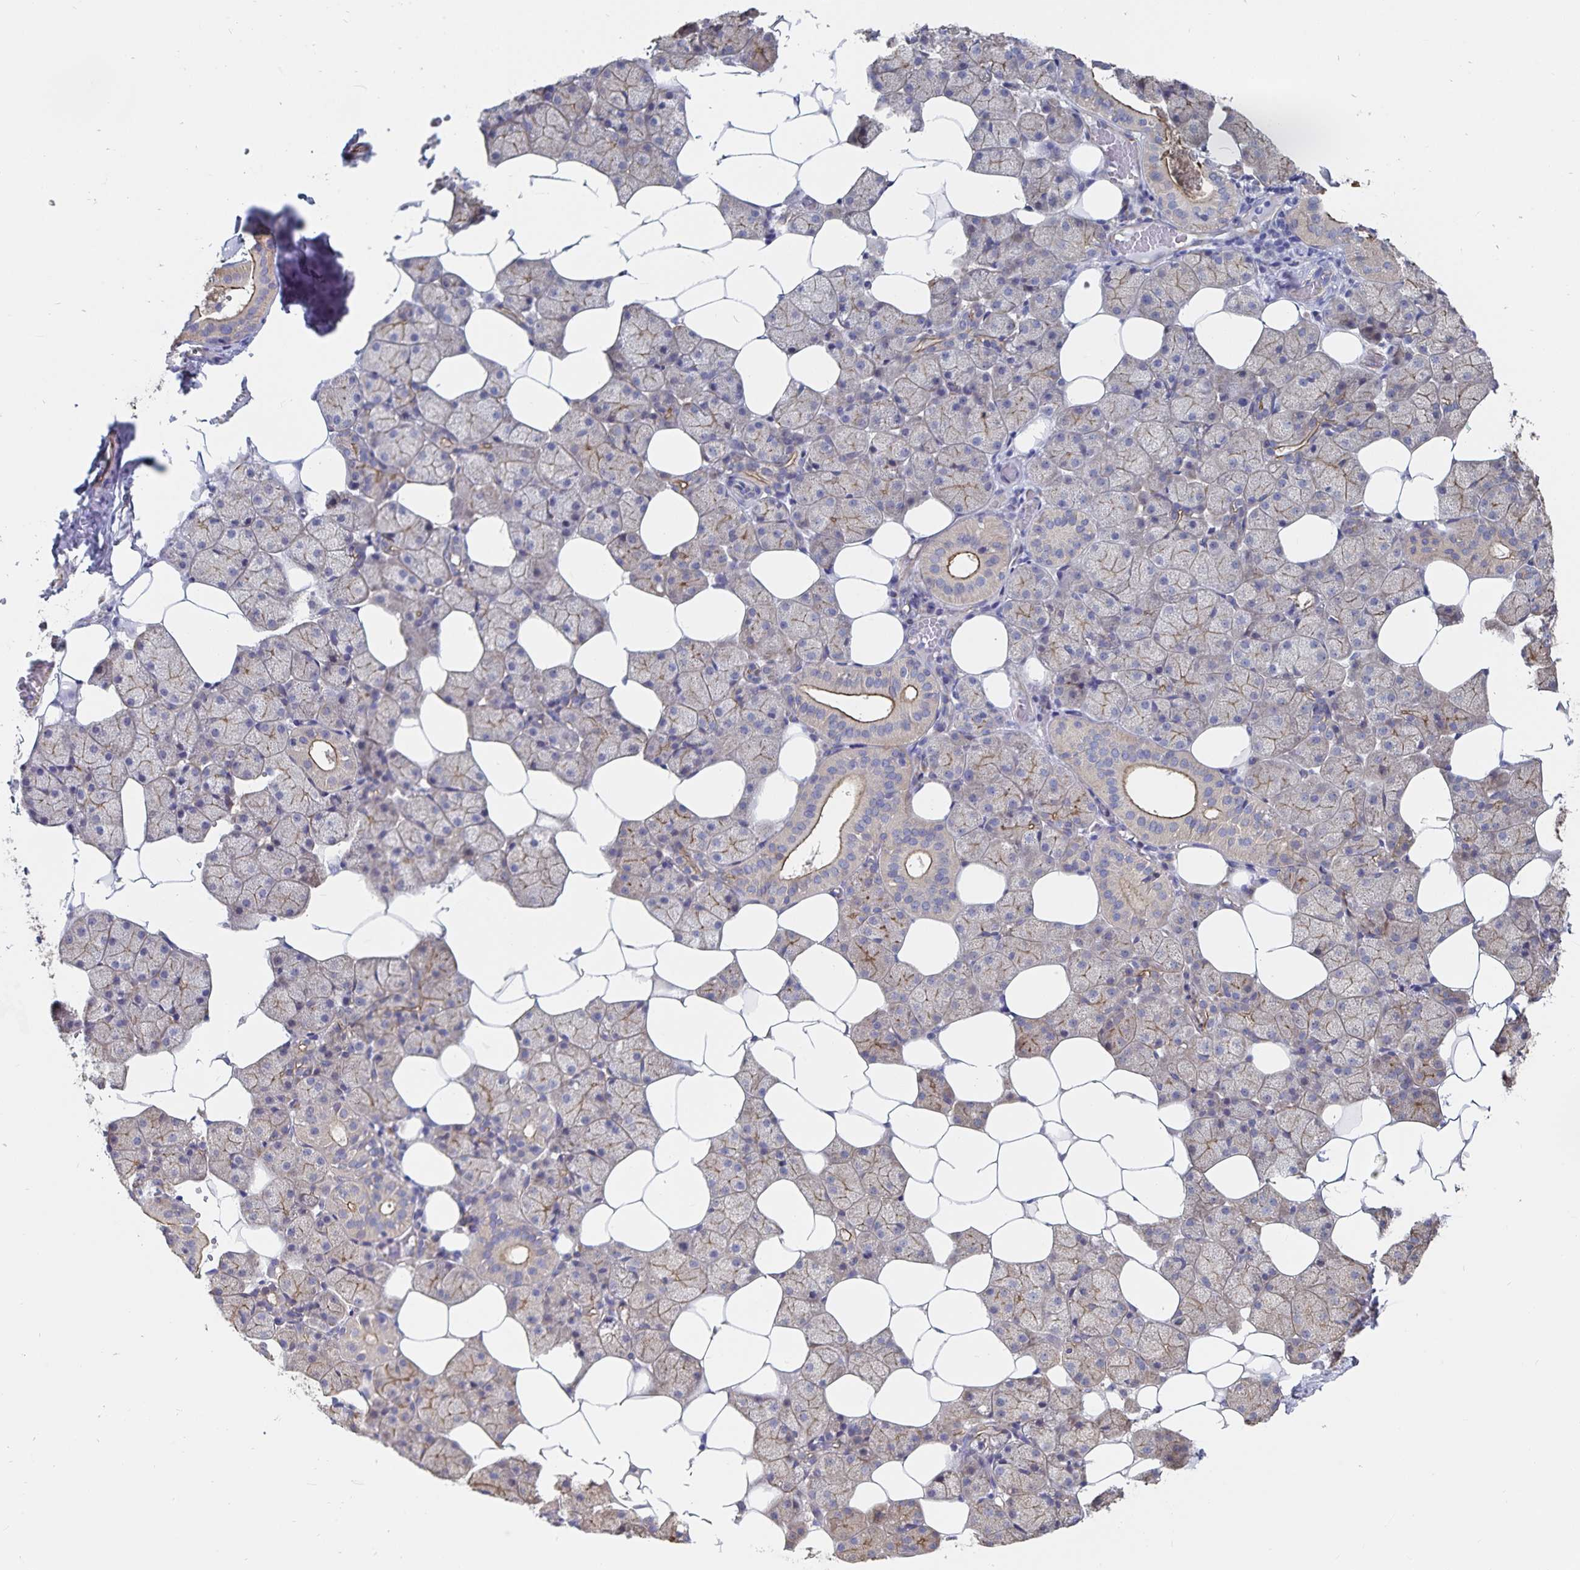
{"staining": {"intensity": "moderate", "quantity": "25%-75%", "location": "cytoplasmic/membranous"}, "tissue": "salivary gland", "cell_type": "Glandular cells", "image_type": "normal", "snomed": [{"axis": "morphology", "description": "Normal tissue, NOS"}, {"axis": "topography", "description": "Salivary gland"}], "caption": "Glandular cells reveal medium levels of moderate cytoplasmic/membranous expression in approximately 25%-75% of cells in unremarkable salivary gland.", "gene": "SSTR1", "patient": {"sex": "male", "age": 38}}